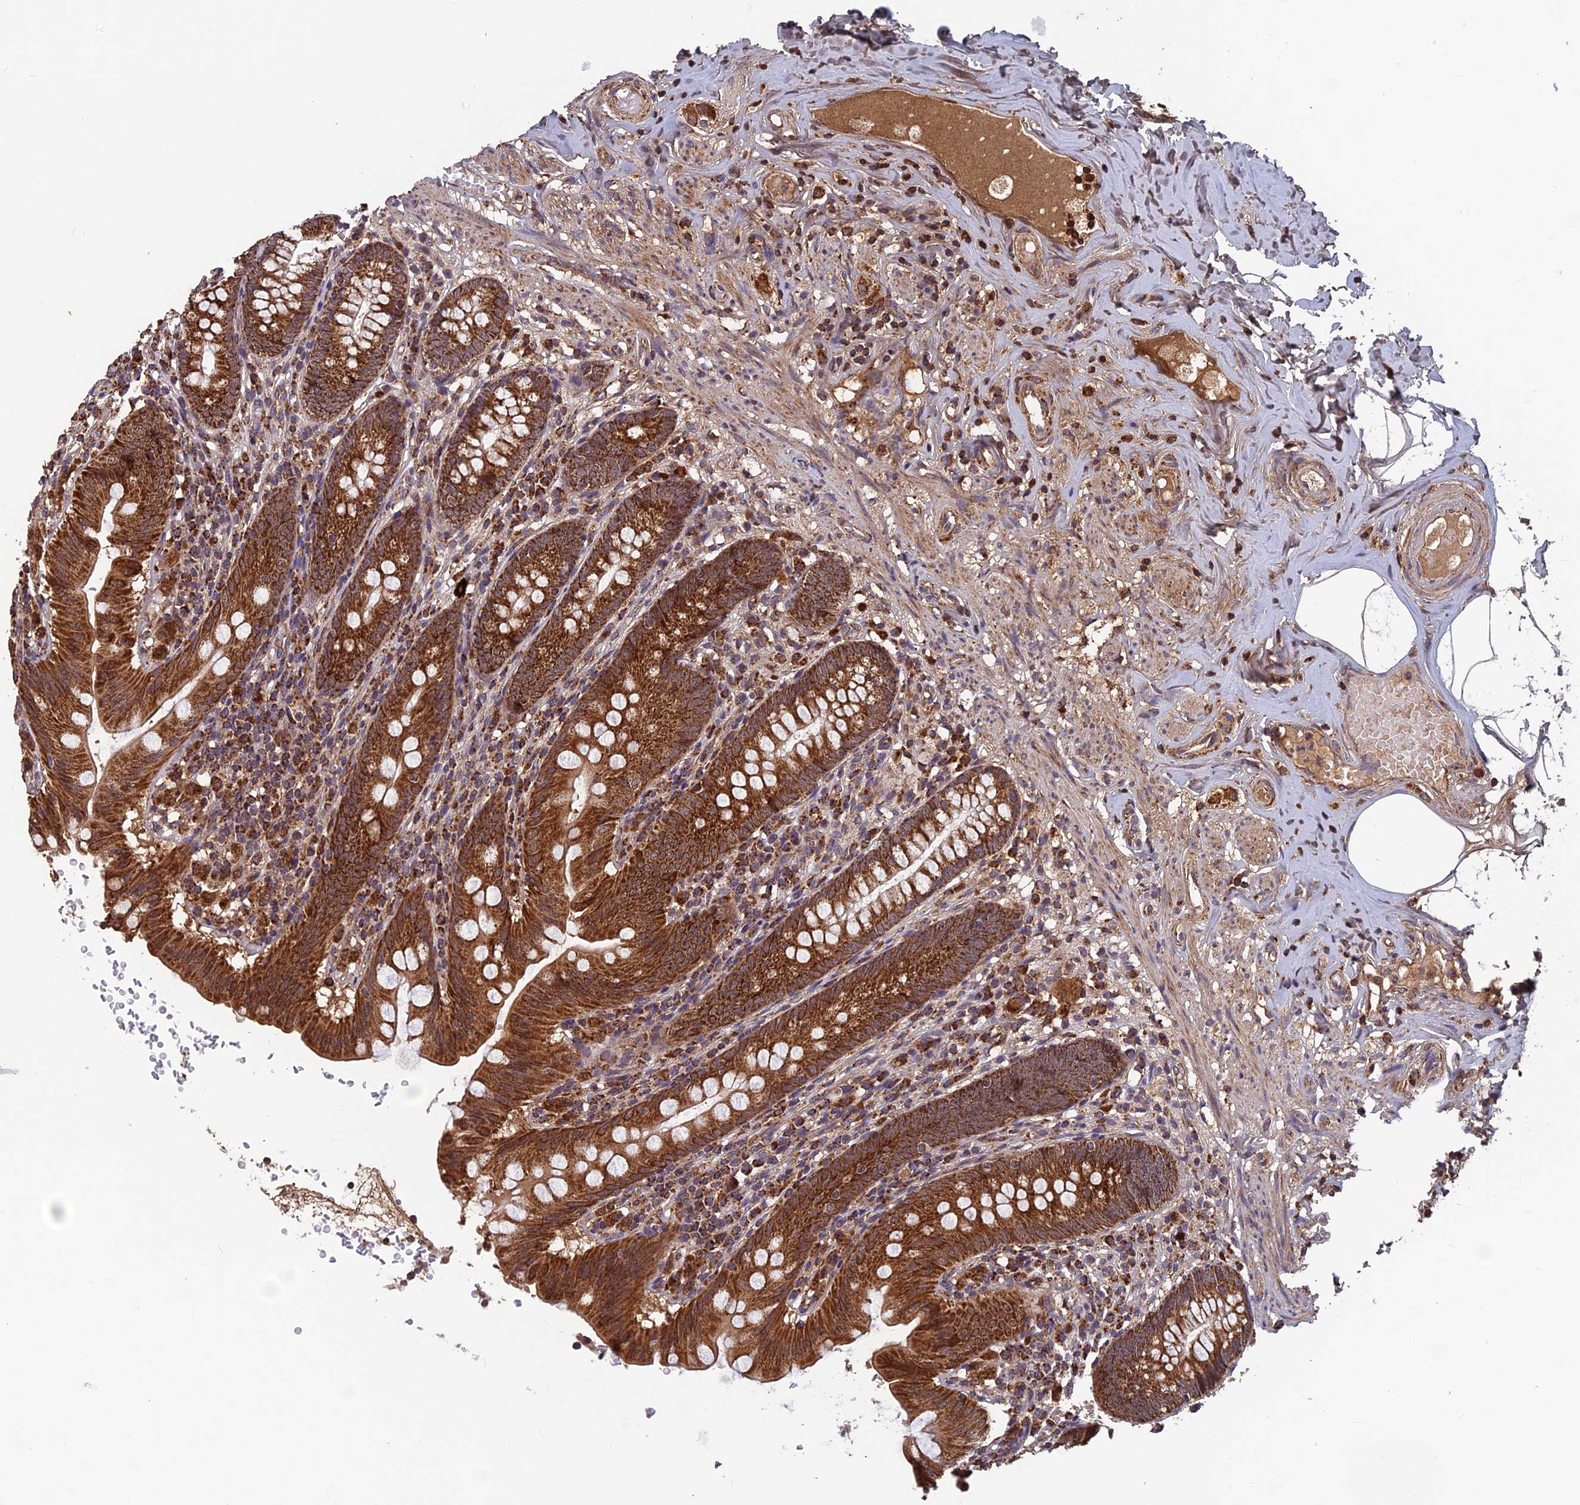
{"staining": {"intensity": "strong", "quantity": ">75%", "location": "cytoplasmic/membranous"}, "tissue": "appendix", "cell_type": "Glandular cells", "image_type": "normal", "snomed": [{"axis": "morphology", "description": "Normal tissue, NOS"}, {"axis": "topography", "description": "Appendix"}], "caption": "Protein expression analysis of unremarkable appendix exhibits strong cytoplasmic/membranous staining in approximately >75% of glandular cells. Nuclei are stained in blue.", "gene": "CCDC15", "patient": {"sex": "male", "age": 55}}